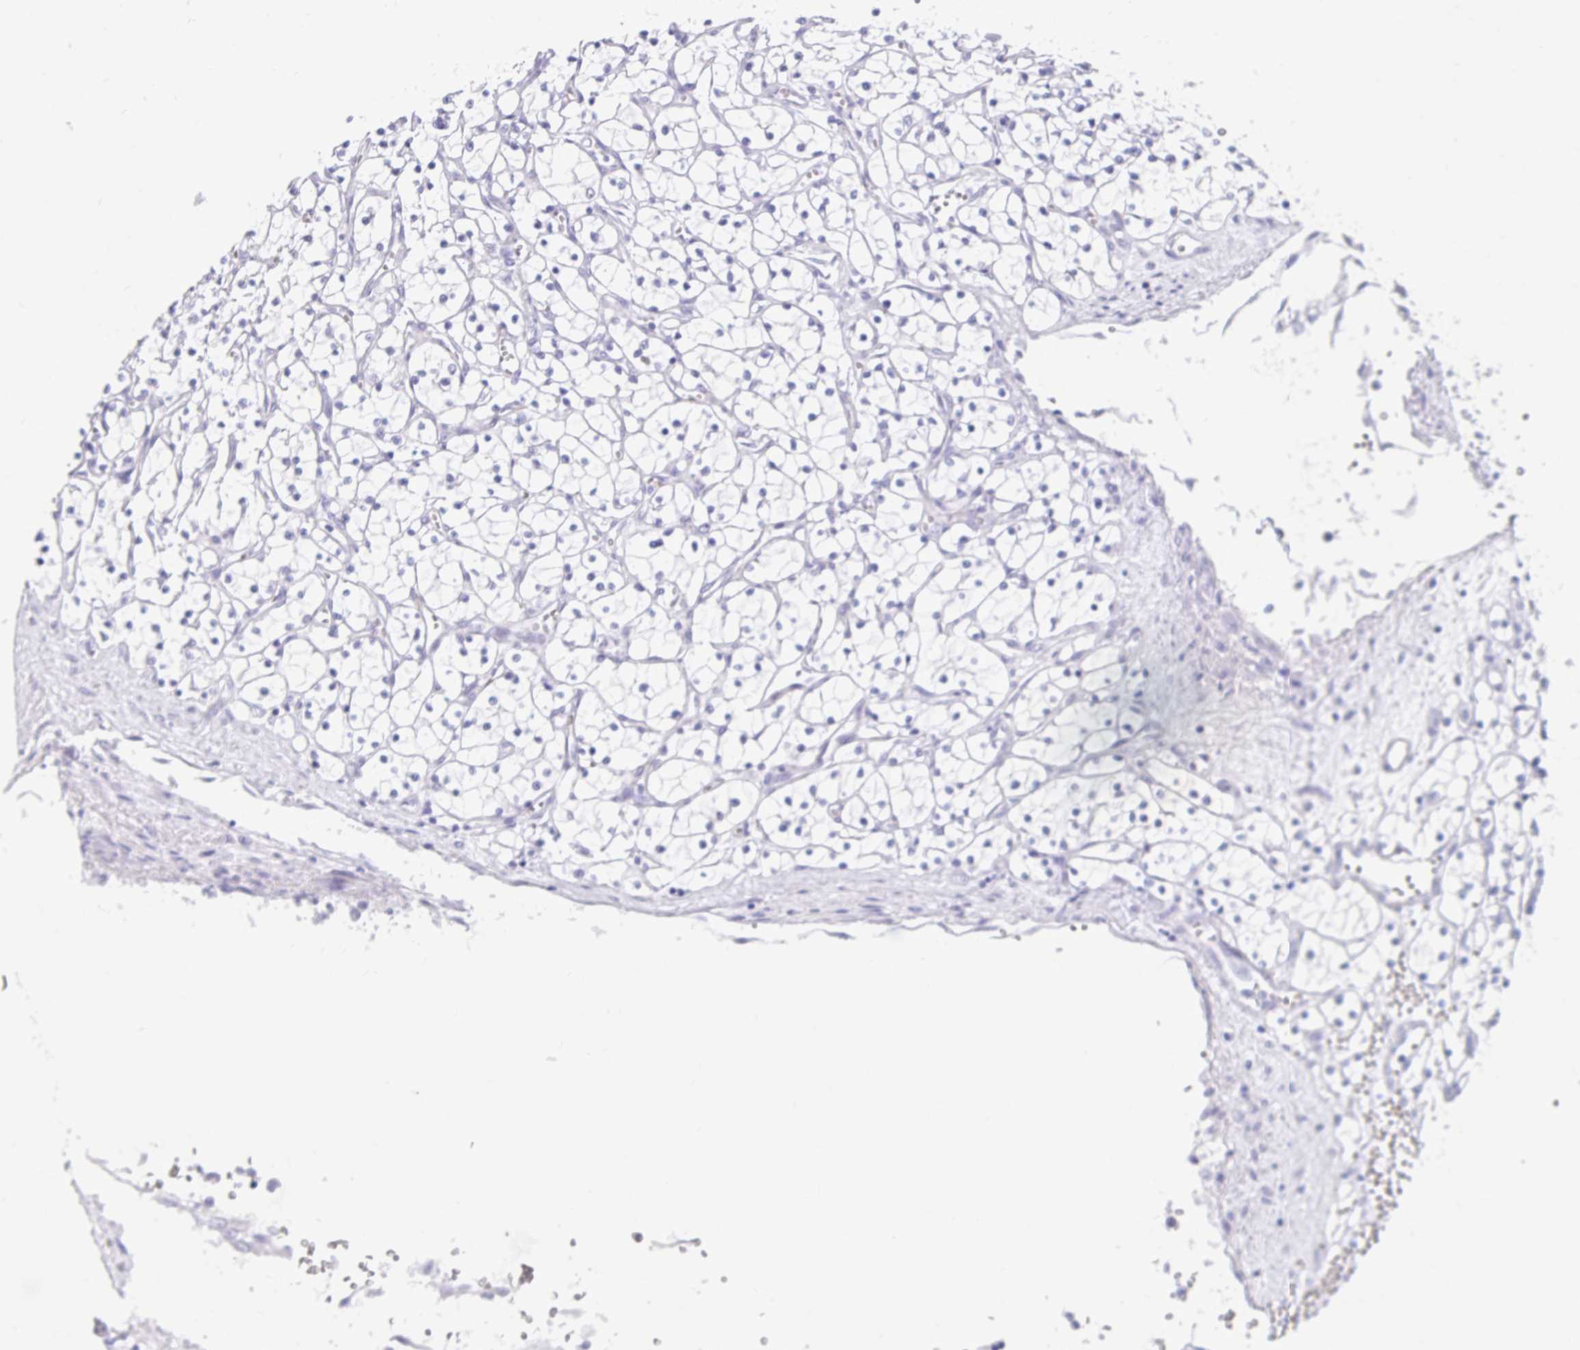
{"staining": {"intensity": "negative", "quantity": "none", "location": "none"}, "tissue": "renal cancer", "cell_type": "Tumor cells", "image_type": "cancer", "snomed": [{"axis": "morphology", "description": "Adenocarcinoma, NOS"}, {"axis": "topography", "description": "Kidney"}], "caption": "Immunohistochemistry (IHC) micrograph of neoplastic tissue: adenocarcinoma (renal) stained with DAB (3,3'-diaminobenzidine) reveals no significant protein staining in tumor cells. (DAB immunohistochemistry with hematoxylin counter stain).", "gene": "EML5", "patient": {"sex": "female", "age": 69}}